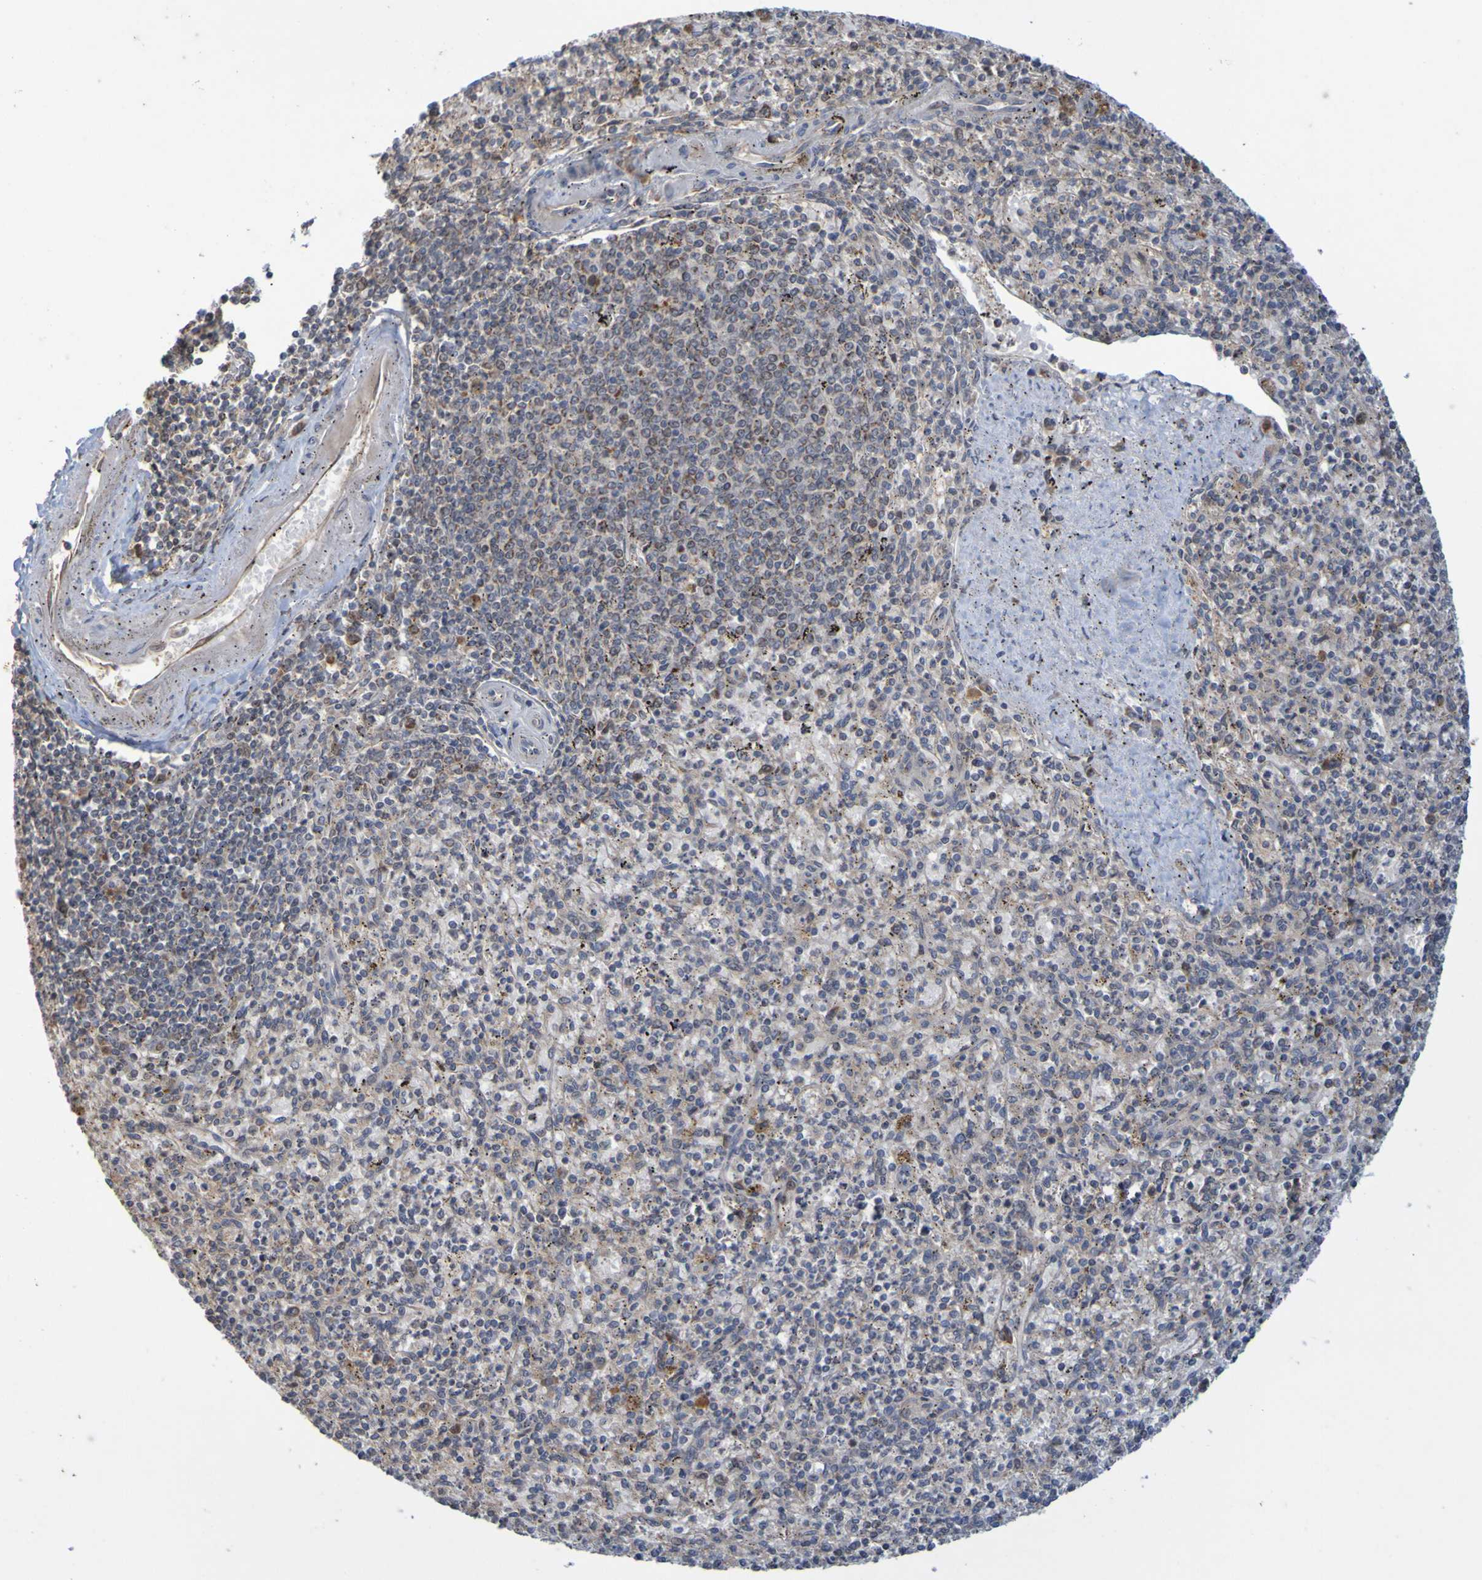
{"staining": {"intensity": "strong", "quantity": "25%-75%", "location": "cytoplasmic/membranous"}, "tissue": "spleen", "cell_type": "Cells in red pulp", "image_type": "normal", "snomed": [{"axis": "morphology", "description": "Normal tissue, NOS"}, {"axis": "topography", "description": "Spleen"}], "caption": "Immunohistochemical staining of benign spleen reveals strong cytoplasmic/membranous protein staining in approximately 25%-75% of cells in red pulp.", "gene": "TMBIM1", "patient": {"sex": "male", "age": 72}}